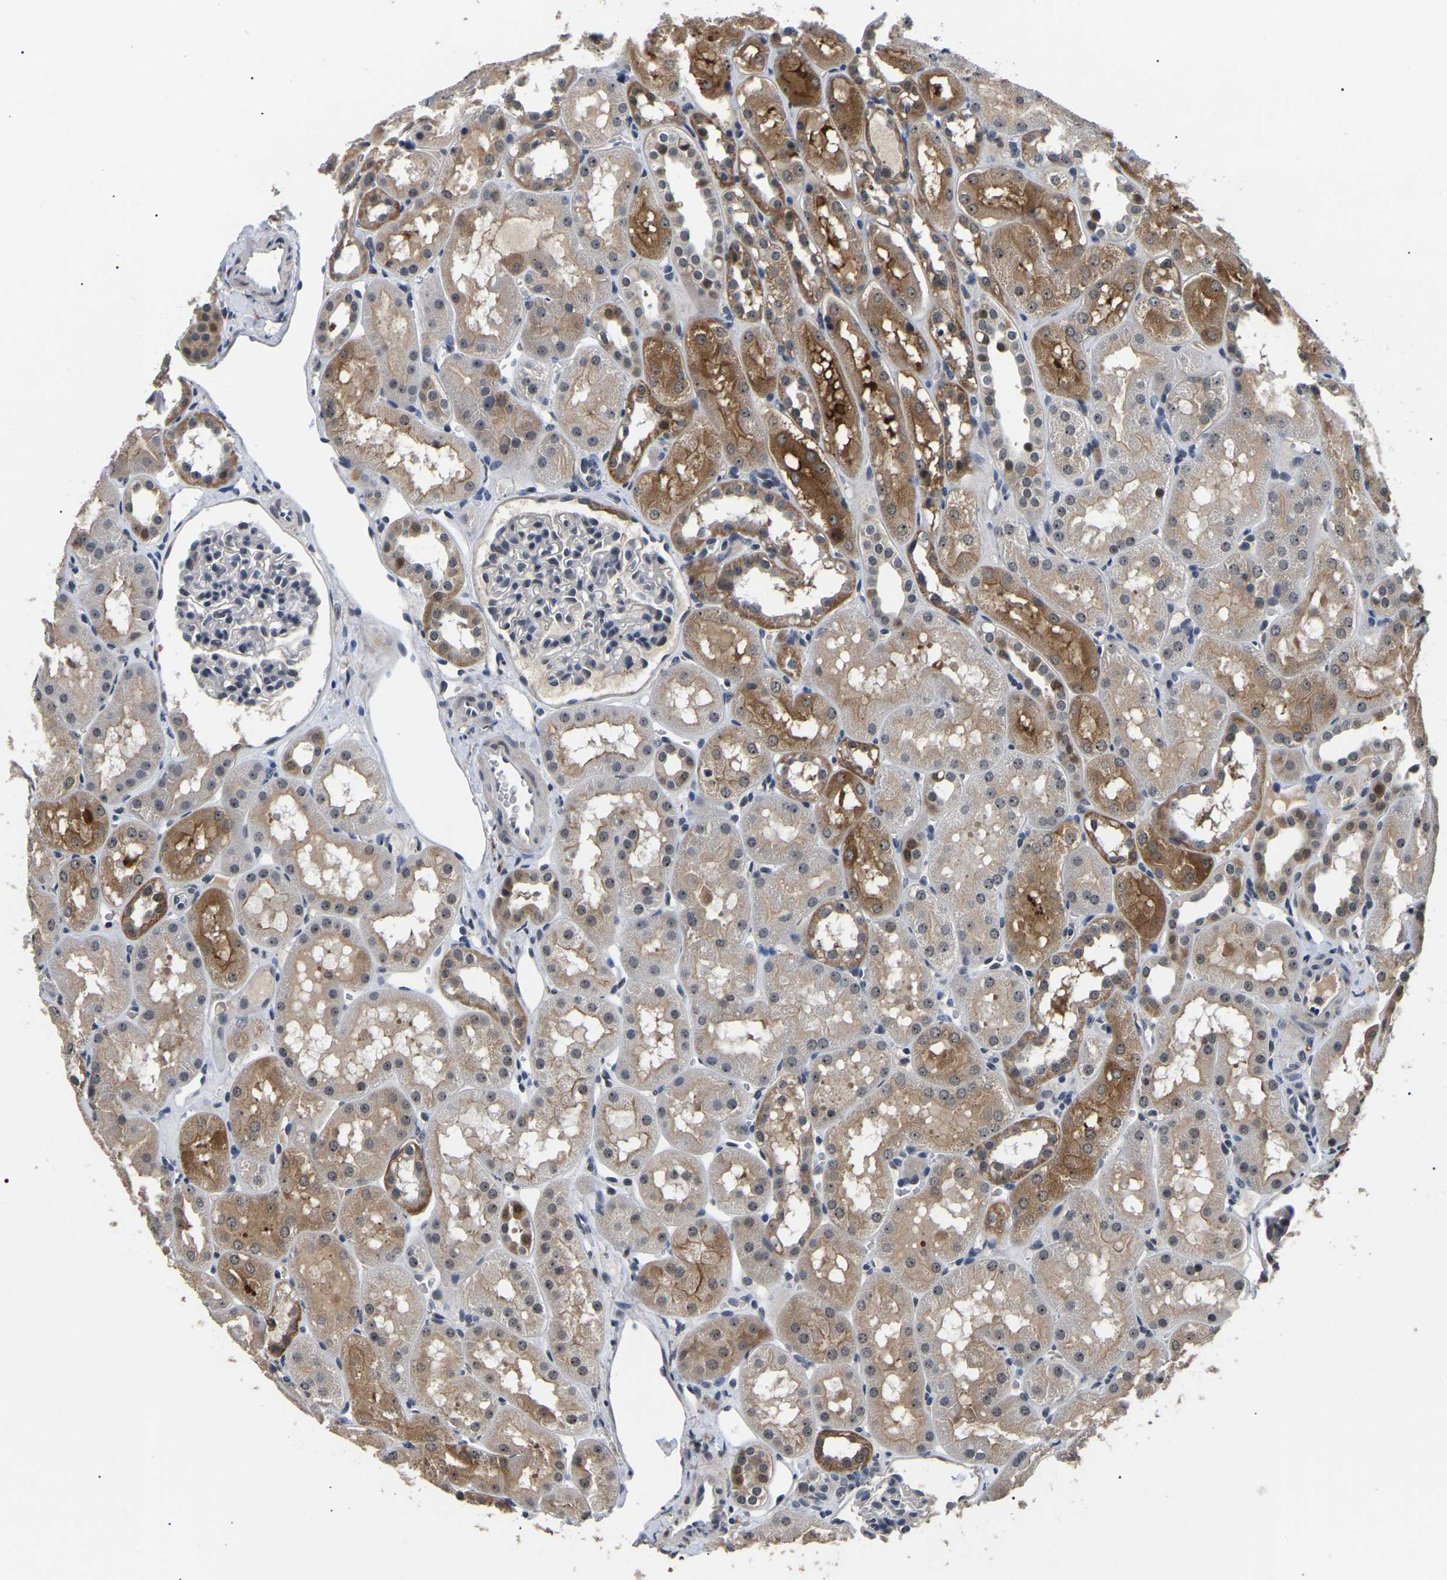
{"staining": {"intensity": "negative", "quantity": "none", "location": "none"}, "tissue": "kidney", "cell_type": "Cells in glomeruli", "image_type": "normal", "snomed": [{"axis": "morphology", "description": "Normal tissue, NOS"}, {"axis": "topography", "description": "Kidney"}, {"axis": "topography", "description": "Urinary bladder"}], "caption": "Immunohistochemical staining of benign human kidney shows no significant expression in cells in glomeruli.", "gene": "PPM1E", "patient": {"sex": "male", "age": 16}}